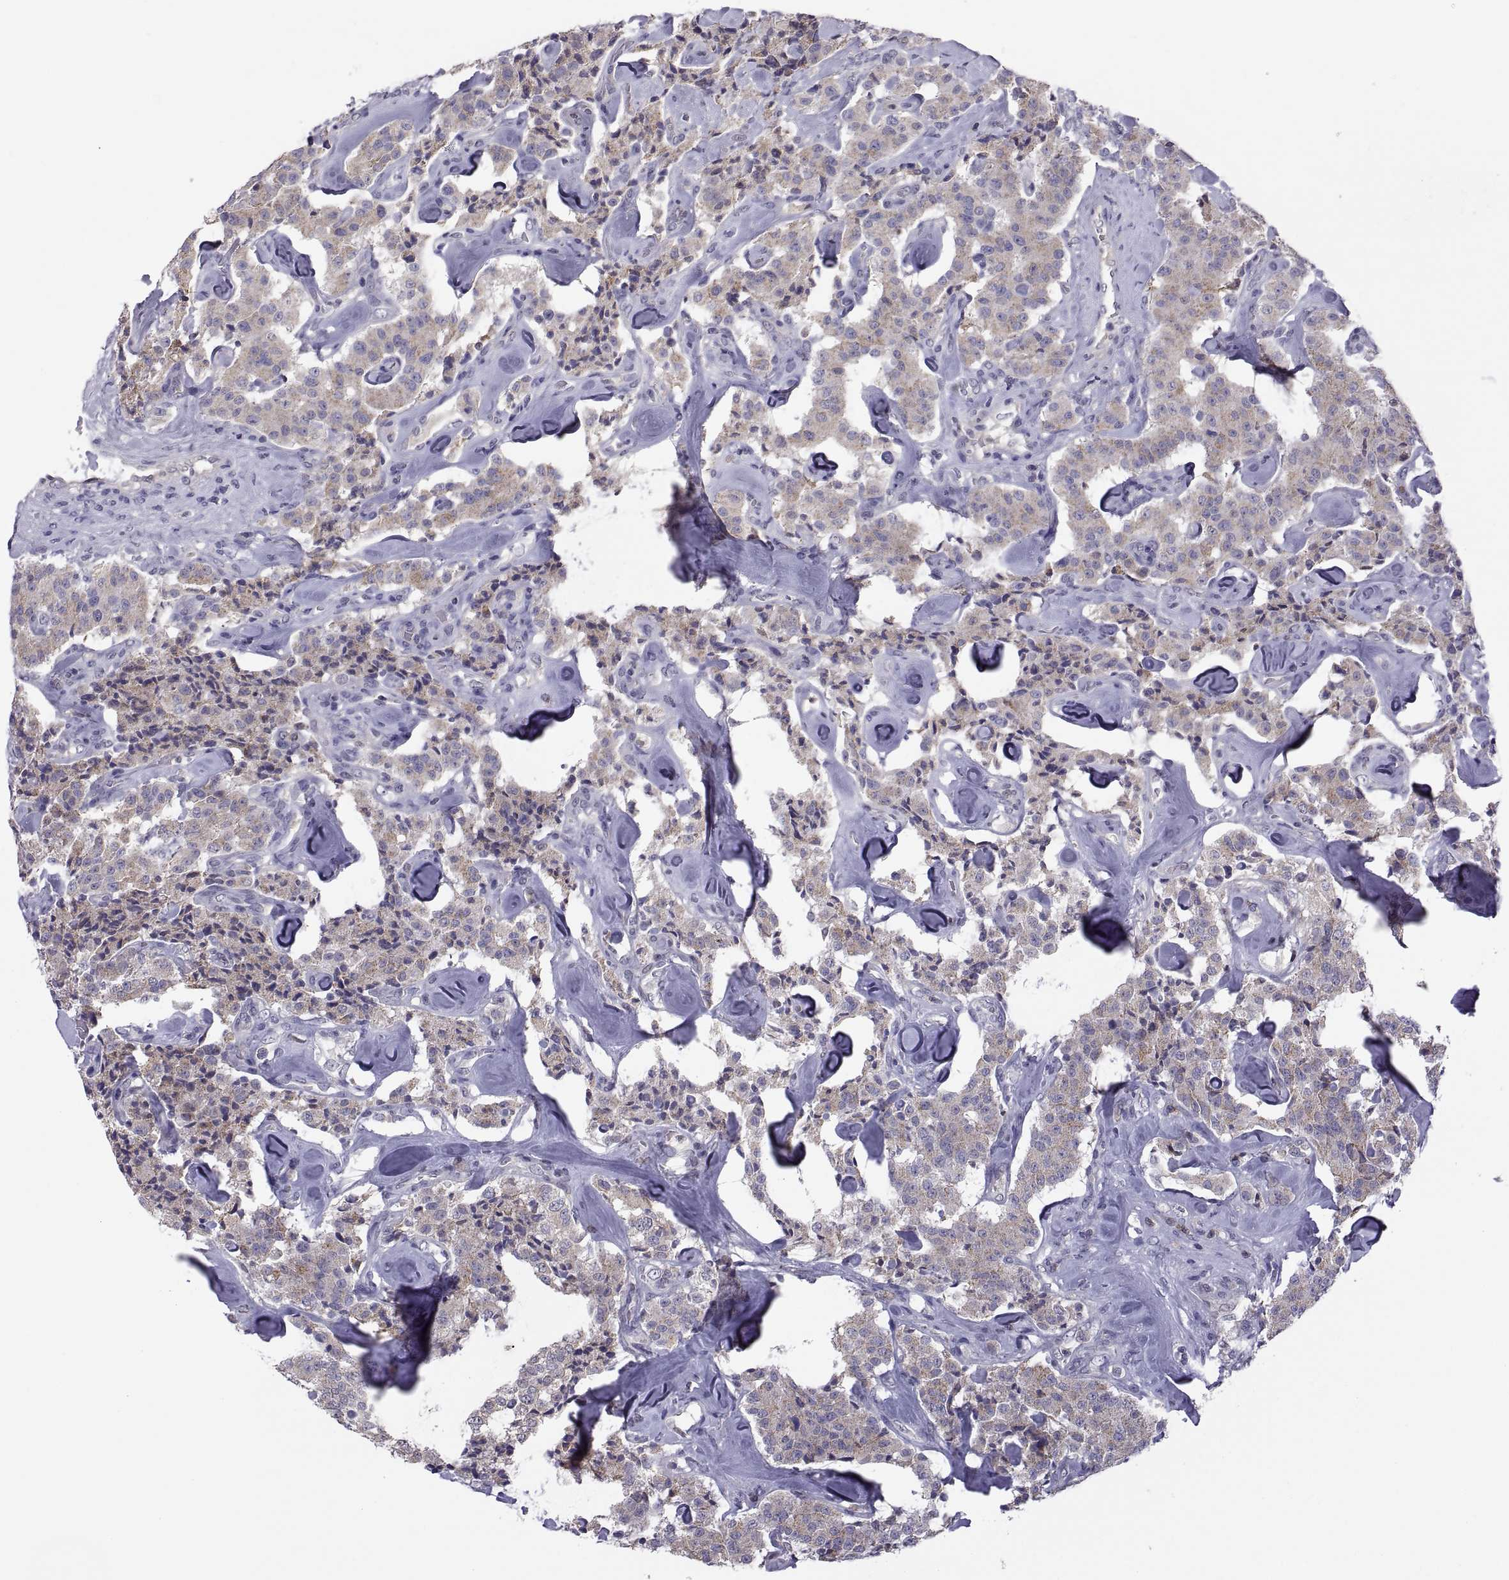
{"staining": {"intensity": "weak", "quantity": "25%-75%", "location": "cytoplasmic/membranous"}, "tissue": "carcinoid", "cell_type": "Tumor cells", "image_type": "cancer", "snomed": [{"axis": "morphology", "description": "Carcinoid, malignant, NOS"}, {"axis": "topography", "description": "Pancreas"}], "caption": "Immunohistochemistry of human carcinoid exhibits low levels of weak cytoplasmic/membranous staining in about 25%-75% of tumor cells.", "gene": "FGF9", "patient": {"sex": "male", "age": 41}}